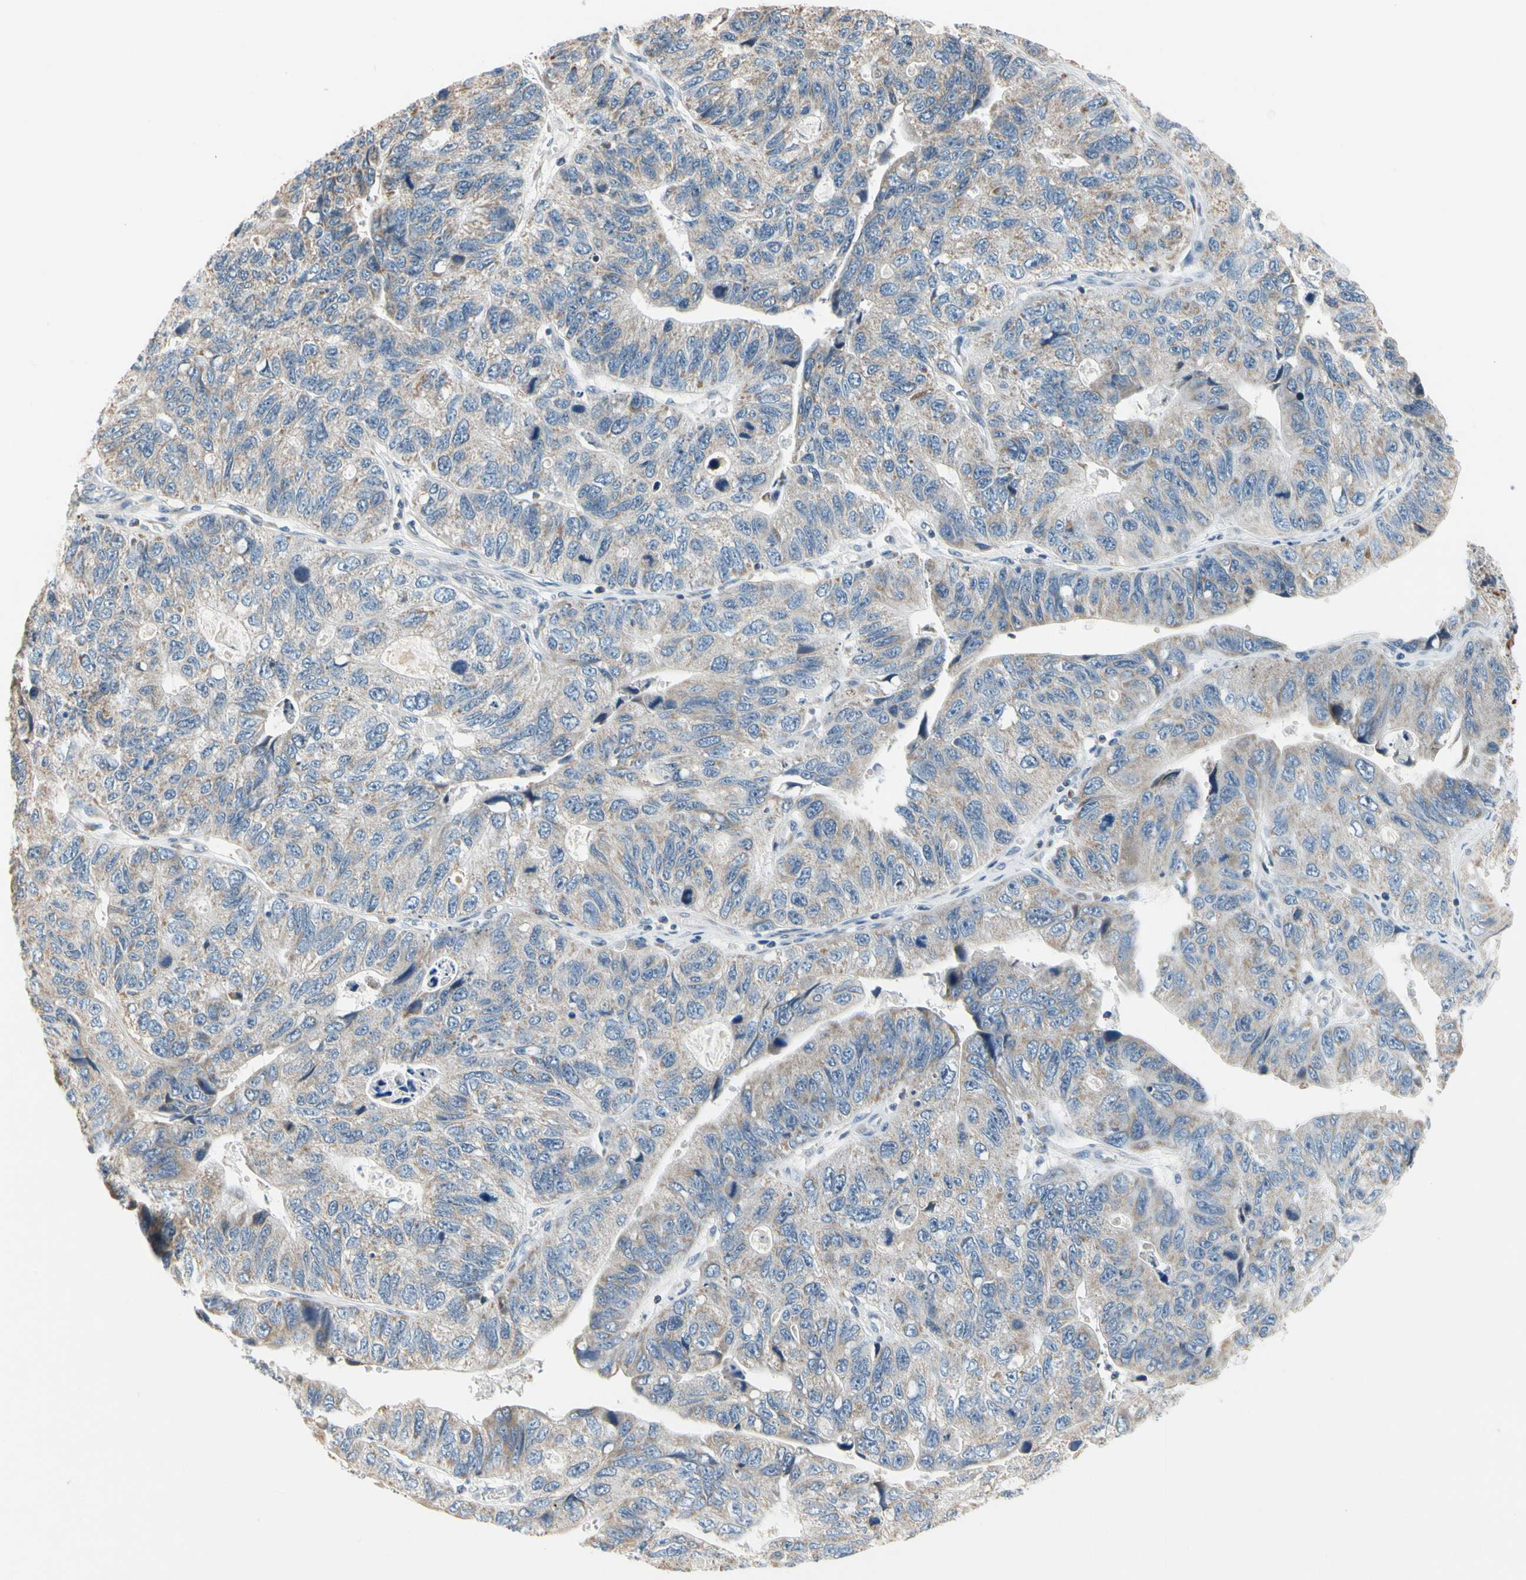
{"staining": {"intensity": "weak", "quantity": ">75%", "location": "cytoplasmic/membranous"}, "tissue": "stomach cancer", "cell_type": "Tumor cells", "image_type": "cancer", "snomed": [{"axis": "morphology", "description": "Adenocarcinoma, NOS"}, {"axis": "topography", "description": "Stomach"}], "caption": "This is an image of IHC staining of stomach cancer, which shows weak expression in the cytoplasmic/membranous of tumor cells.", "gene": "SOX30", "patient": {"sex": "male", "age": 59}}